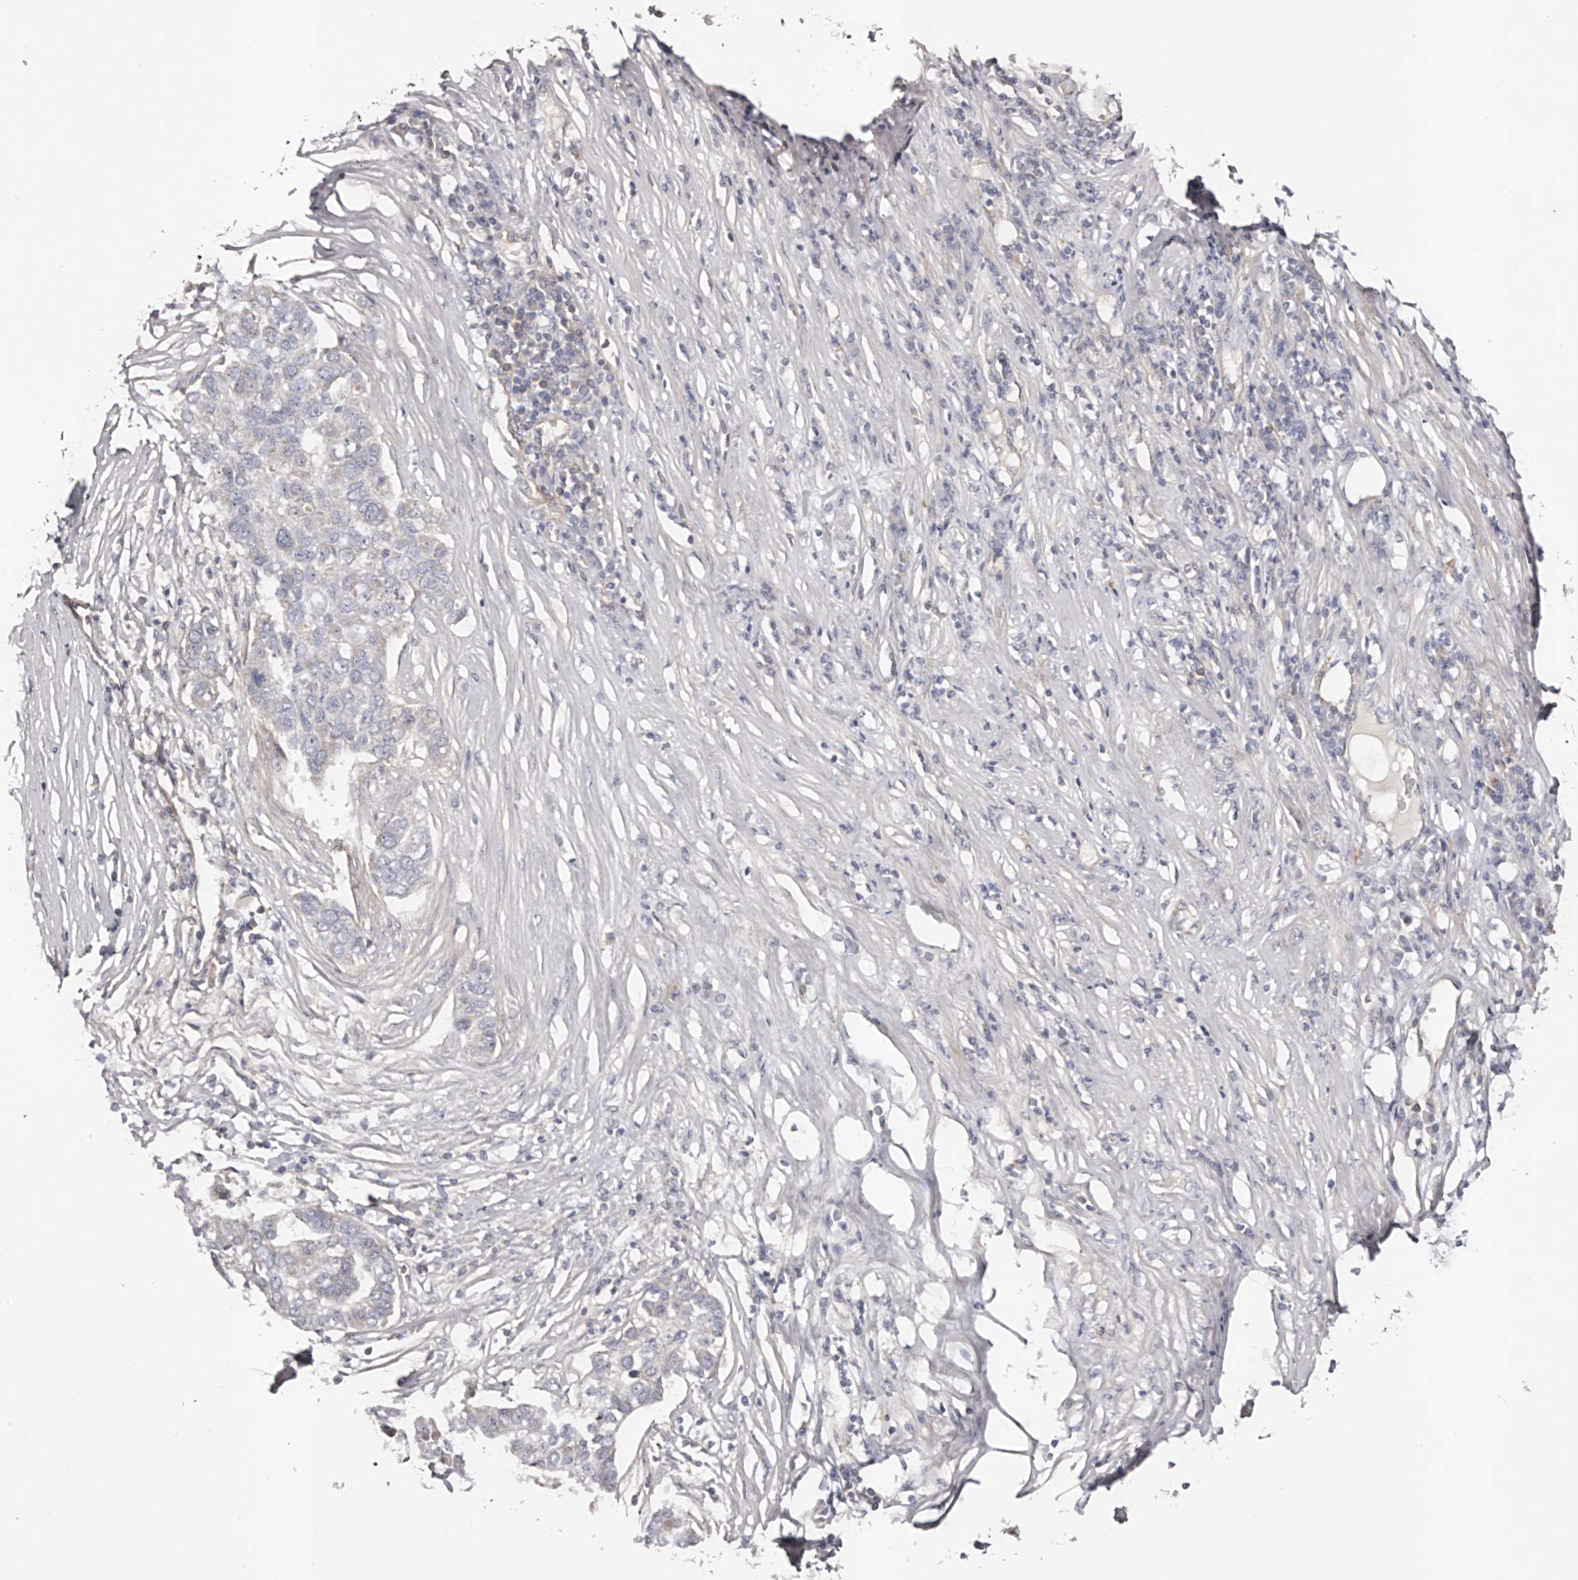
{"staining": {"intensity": "negative", "quantity": "none", "location": "none"}, "tissue": "pancreatic cancer", "cell_type": "Tumor cells", "image_type": "cancer", "snomed": [{"axis": "morphology", "description": "Adenocarcinoma, NOS"}, {"axis": "topography", "description": "Pancreas"}], "caption": "An IHC histopathology image of adenocarcinoma (pancreatic) is shown. There is no staining in tumor cells of adenocarcinoma (pancreatic).", "gene": "DMRT2", "patient": {"sex": "female", "age": 61}}